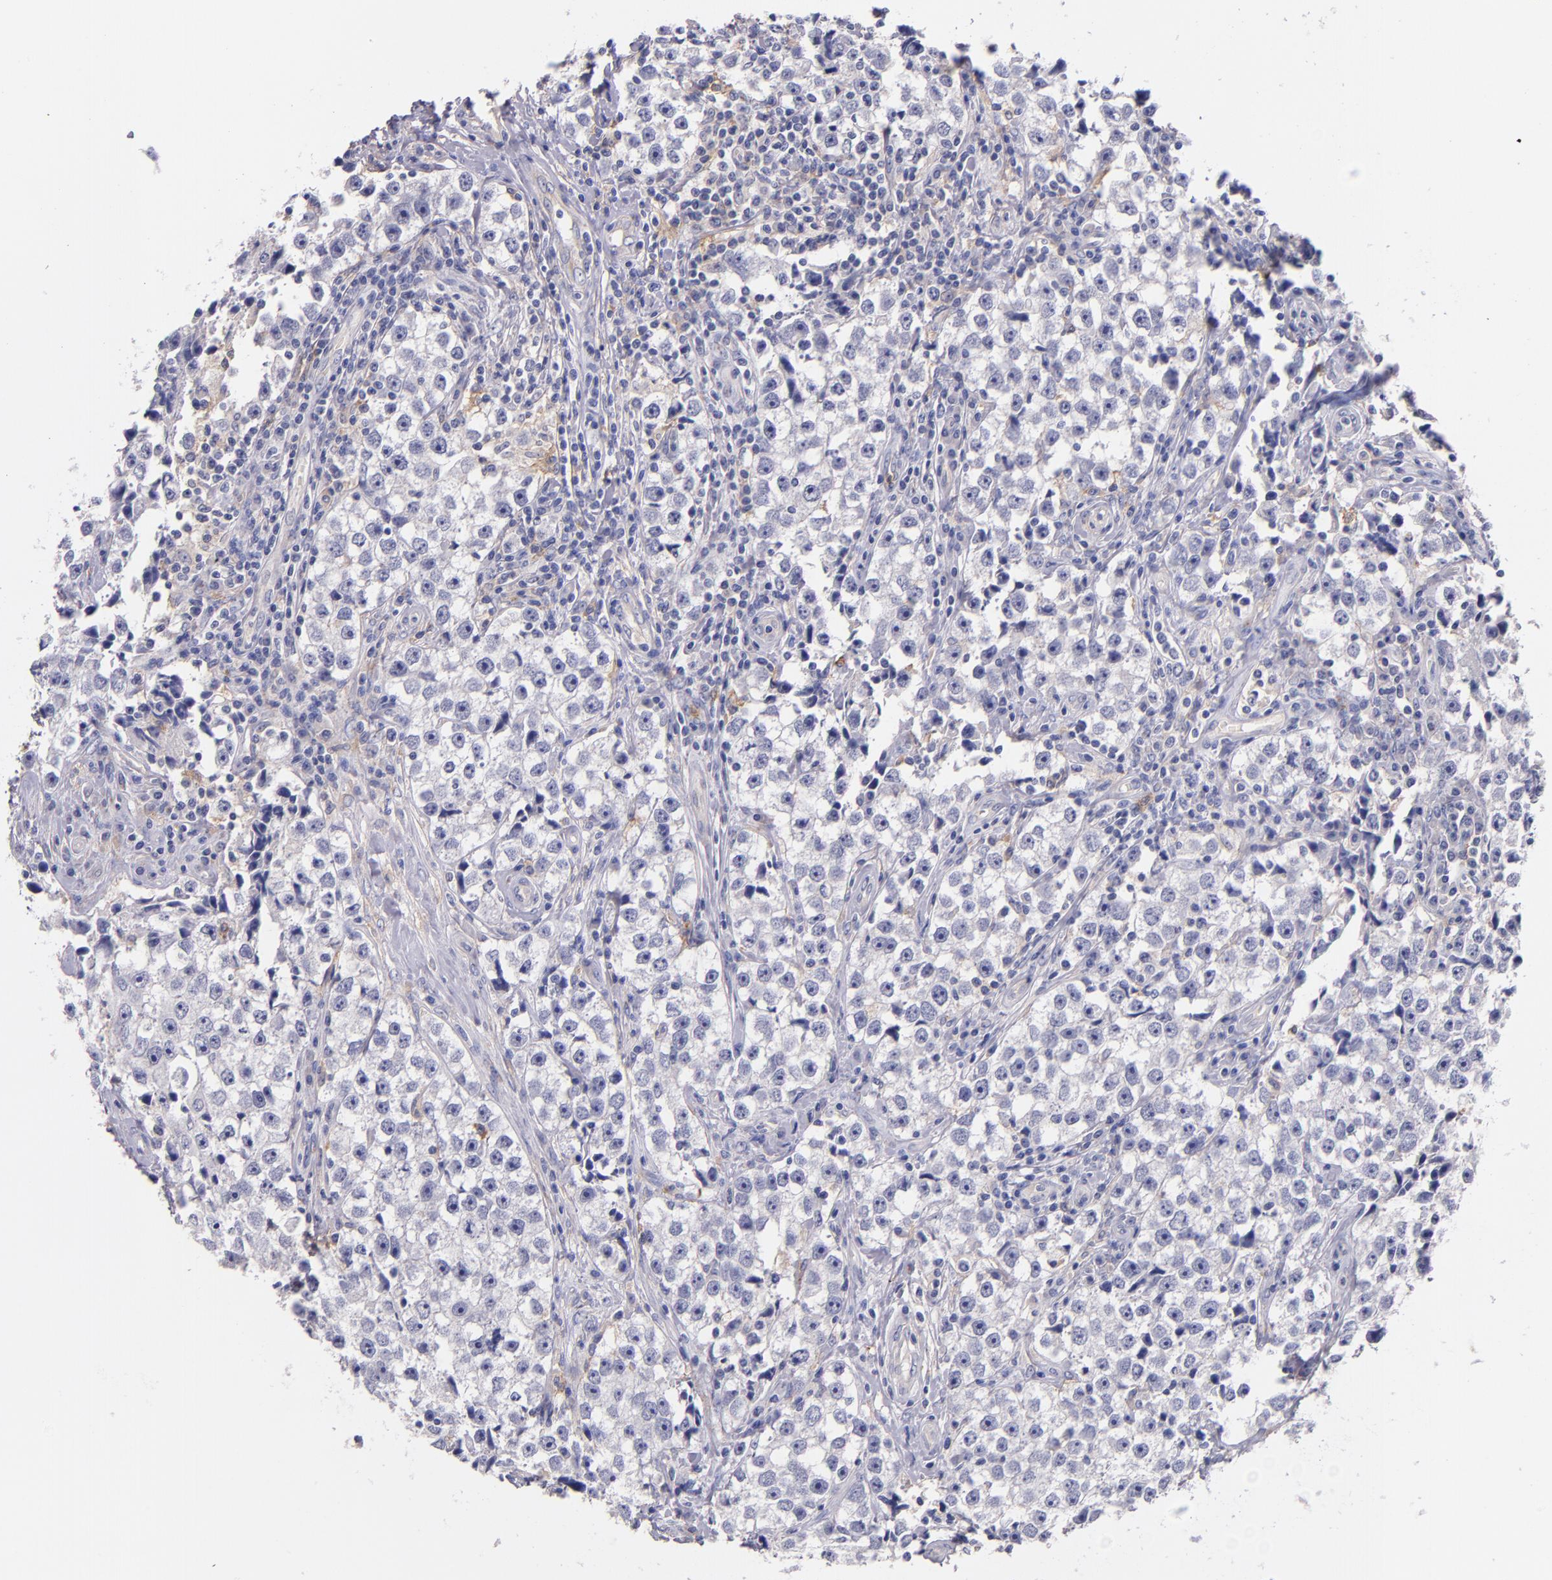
{"staining": {"intensity": "negative", "quantity": "none", "location": "none"}, "tissue": "testis cancer", "cell_type": "Tumor cells", "image_type": "cancer", "snomed": [{"axis": "morphology", "description": "Seminoma, NOS"}, {"axis": "topography", "description": "Testis"}], "caption": "A histopathology image of seminoma (testis) stained for a protein displays no brown staining in tumor cells.", "gene": "C5AR1", "patient": {"sex": "male", "age": 32}}